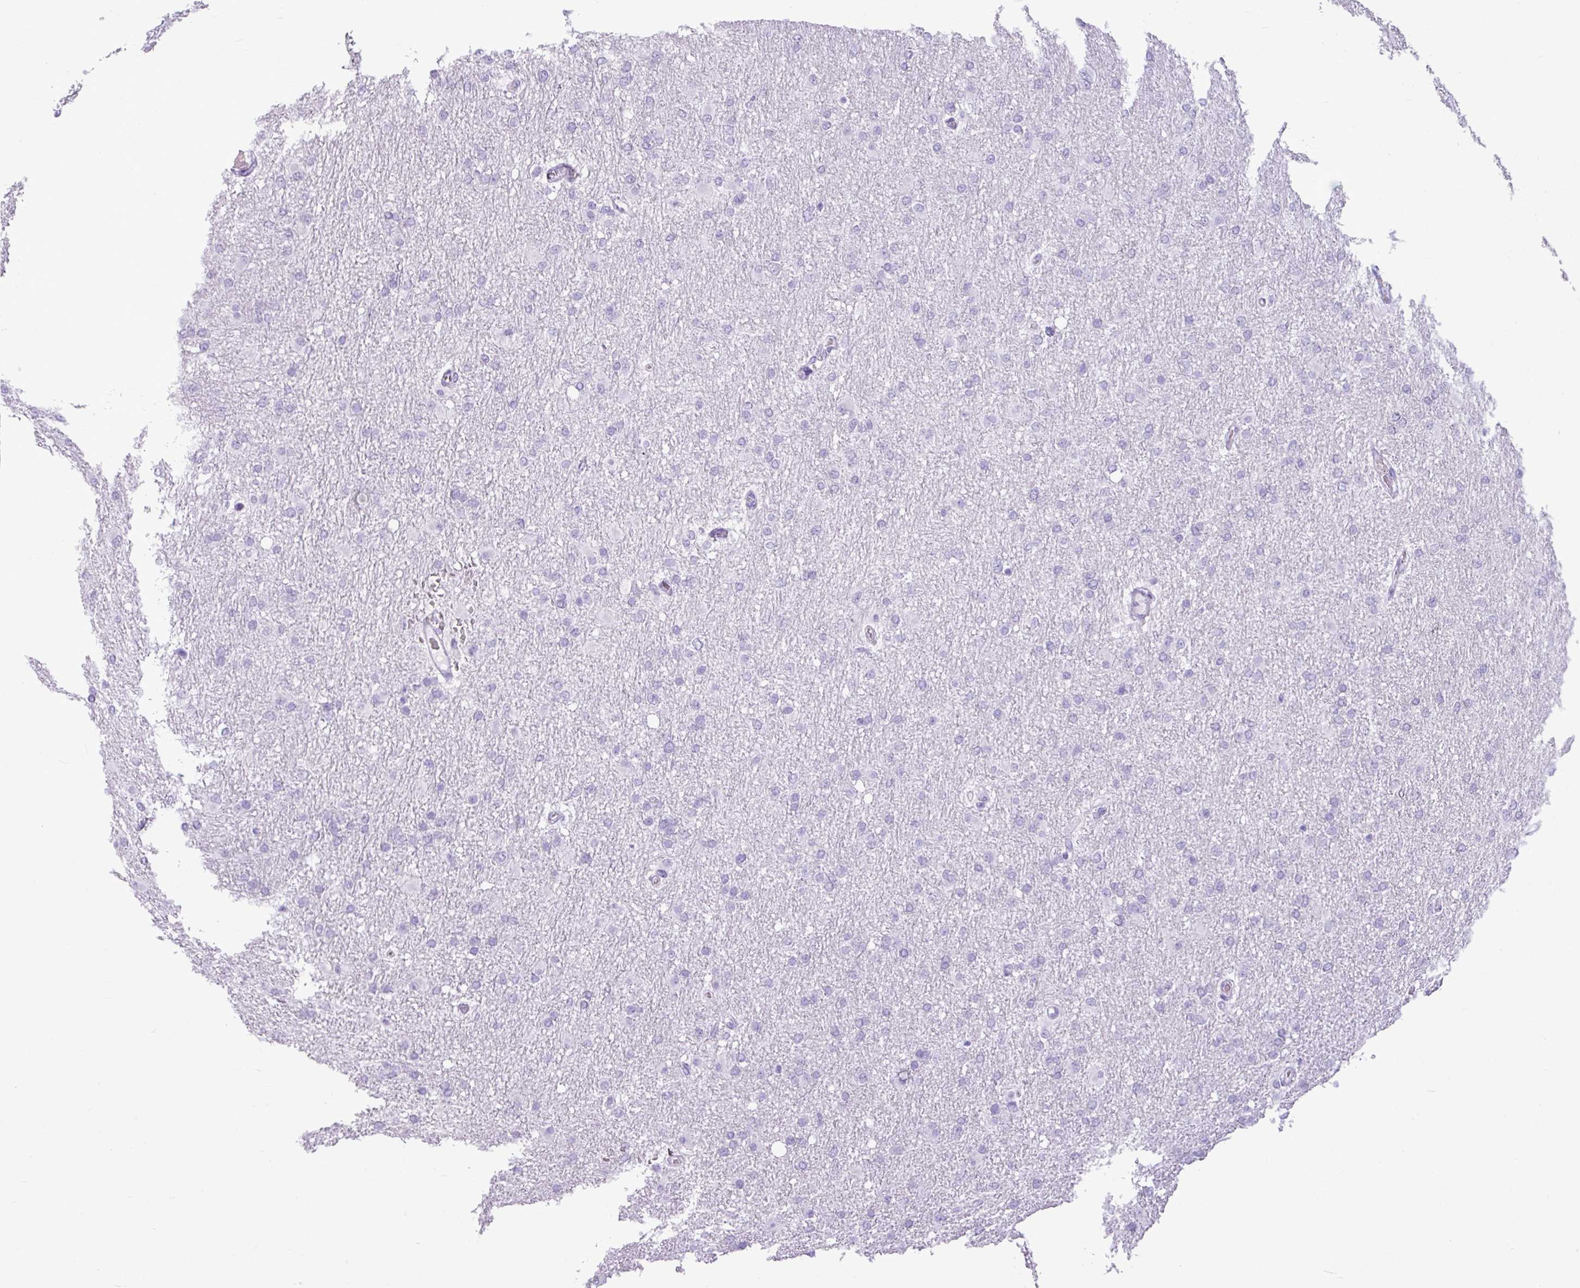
{"staining": {"intensity": "negative", "quantity": "none", "location": "none"}, "tissue": "glioma", "cell_type": "Tumor cells", "image_type": "cancer", "snomed": [{"axis": "morphology", "description": "Glioma, malignant, High grade"}, {"axis": "topography", "description": "Cerebral cortex"}], "caption": "High power microscopy image of an immunohistochemistry photomicrograph of malignant high-grade glioma, revealing no significant expression in tumor cells. (Brightfield microscopy of DAB IHC at high magnification).", "gene": "AMY1B", "patient": {"sex": "female", "age": 36}}